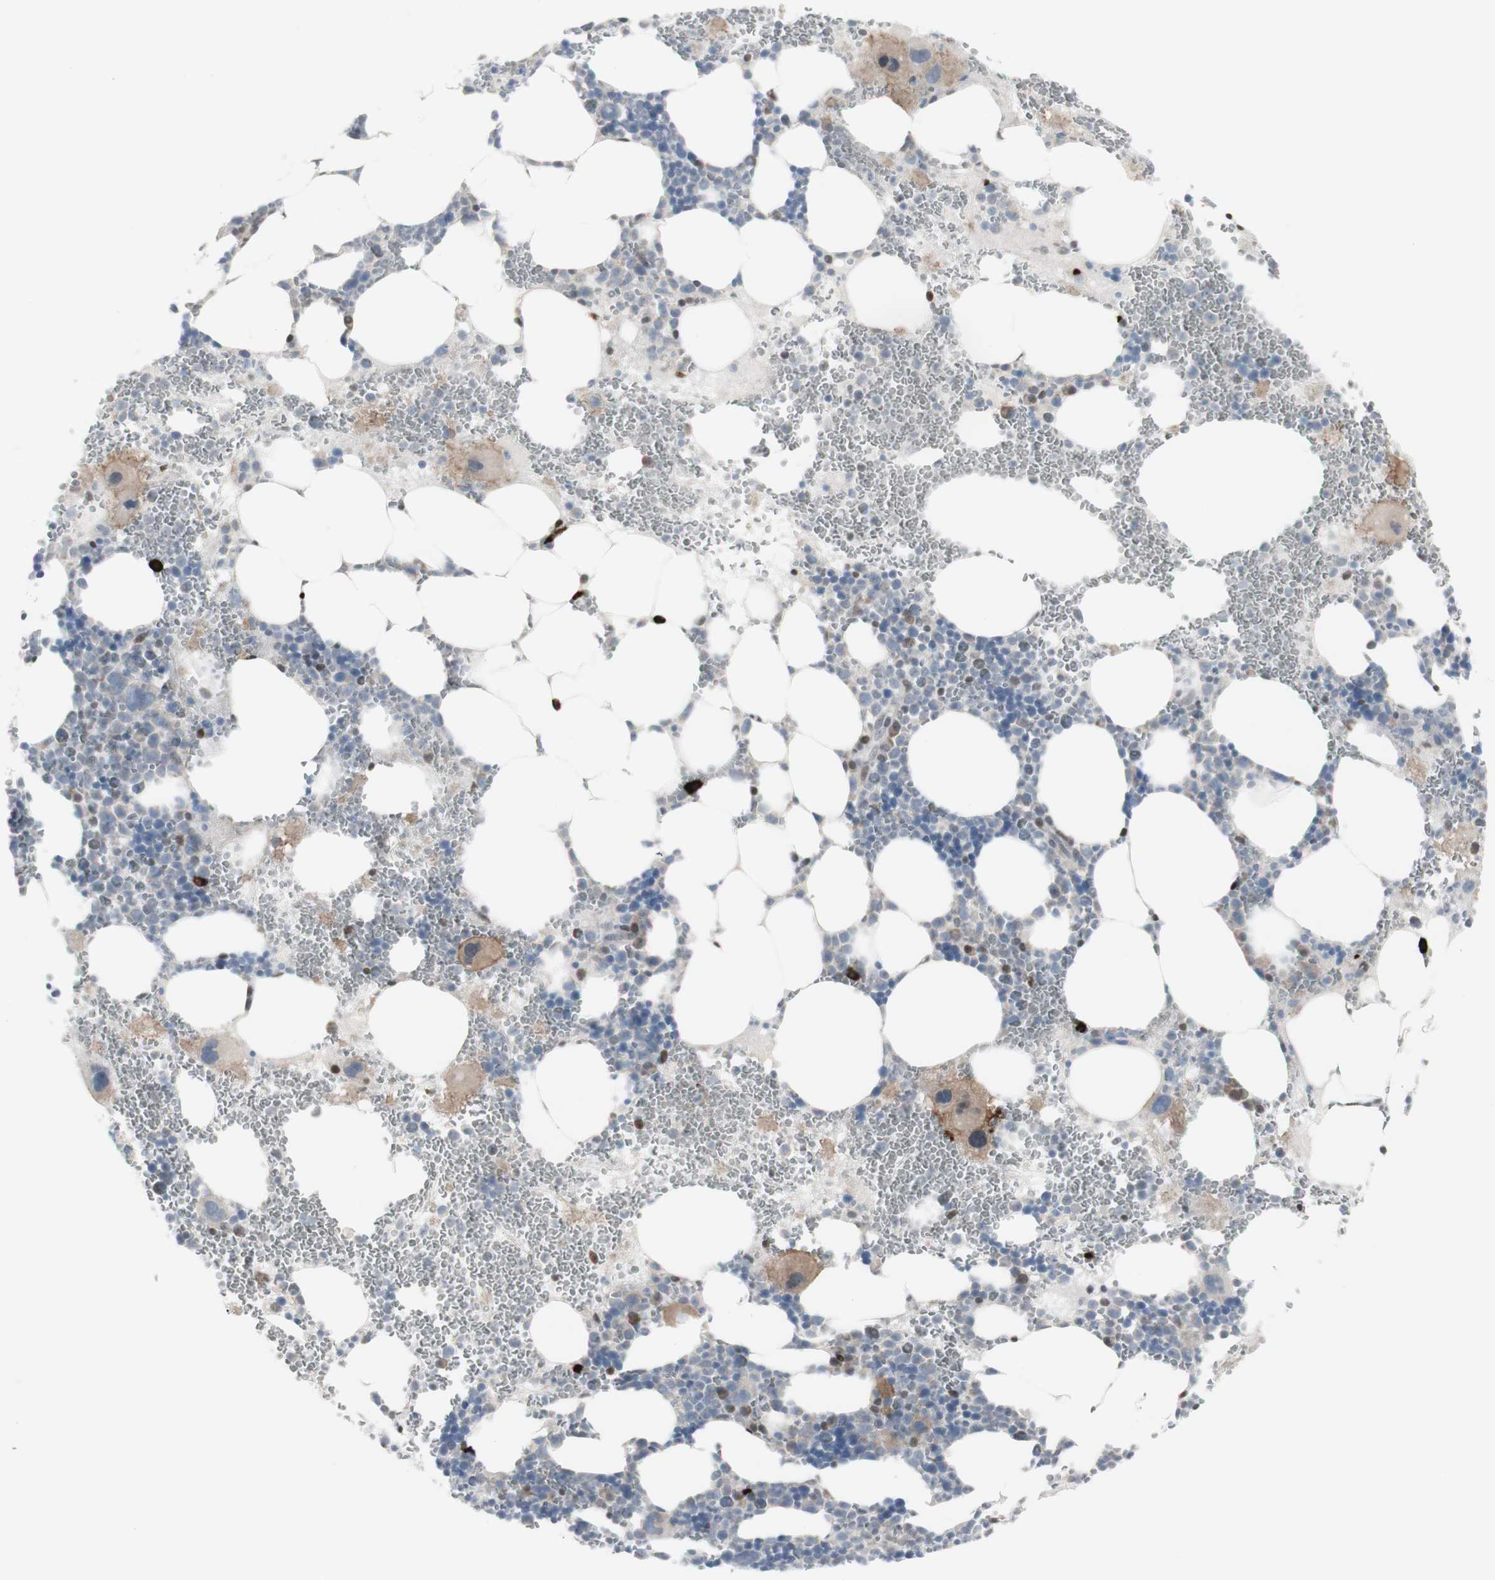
{"staining": {"intensity": "moderate", "quantity": "<25%", "location": "cytoplasmic/membranous,nuclear"}, "tissue": "bone marrow", "cell_type": "Hematopoietic cells", "image_type": "normal", "snomed": [{"axis": "morphology", "description": "Normal tissue, NOS"}, {"axis": "morphology", "description": "Inflammation, NOS"}, {"axis": "topography", "description": "Bone marrow"}], "caption": "A brown stain labels moderate cytoplasmic/membranous,nuclear staining of a protein in hematopoietic cells of unremarkable bone marrow.", "gene": "C1orf116", "patient": {"sex": "female", "age": 76}}